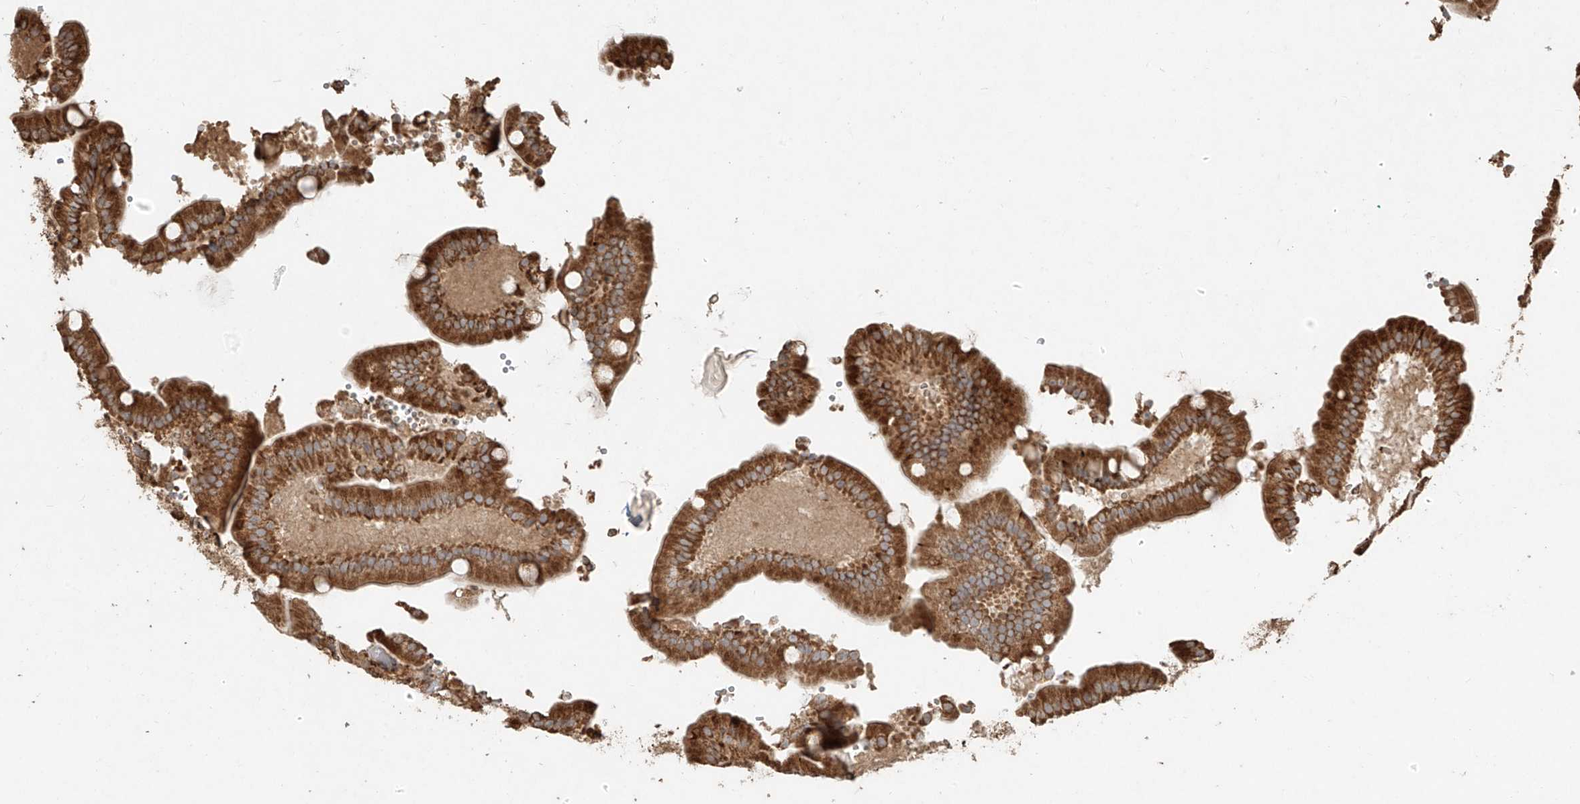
{"staining": {"intensity": "strong", "quantity": ">75%", "location": "cytoplasmic/membranous"}, "tissue": "duodenum", "cell_type": "Glandular cells", "image_type": "normal", "snomed": [{"axis": "morphology", "description": "Normal tissue, NOS"}, {"axis": "topography", "description": "Duodenum"}], "caption": "The immunohistochemical stain highlights strong cytoplasmic/membranous expression in glandular cells of normal duodenum. Nuclei are stained in blue.", "gene": "EFNB1", "patient": {"sex": "female", "age": 62}}